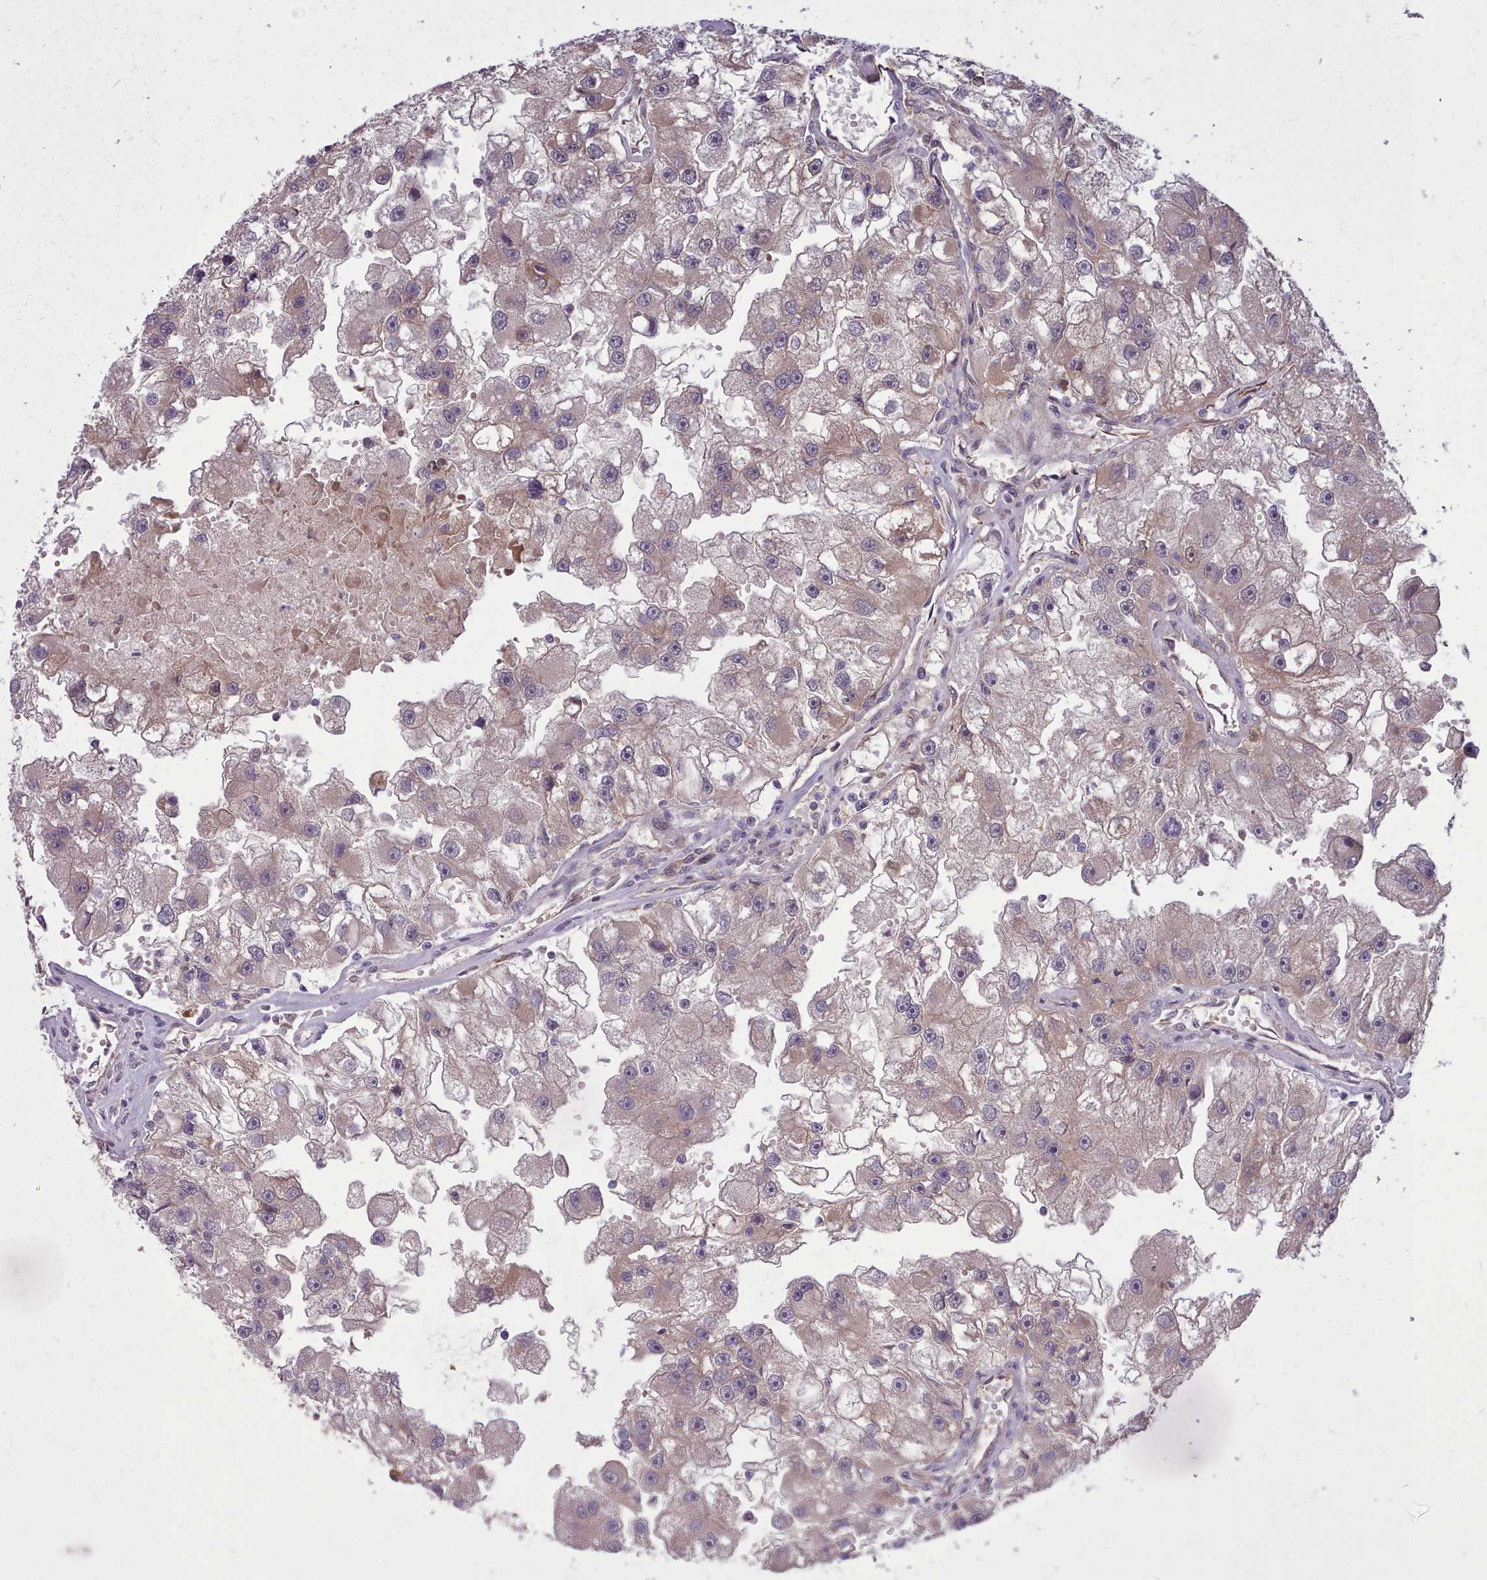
{"staining": {"intensity": "weak", "quantity": "<25%", "location": "cytoplasmic/membranous"}, "tissue": "renal cancer", "cell_type": "Tumor cells", "image_type": "cancer", "snomed": [{"axis": "morphology", "description": "Adenocarcinoma, NOS"}, {"axis": "topography", "description": "Kidney"}], "caption": "Histopathology image shows no significant protein positivity in tumor cells of renal adenocarcinoma.", "gene": "AHCY", "patient": {"sex": "male", "age": 63}}